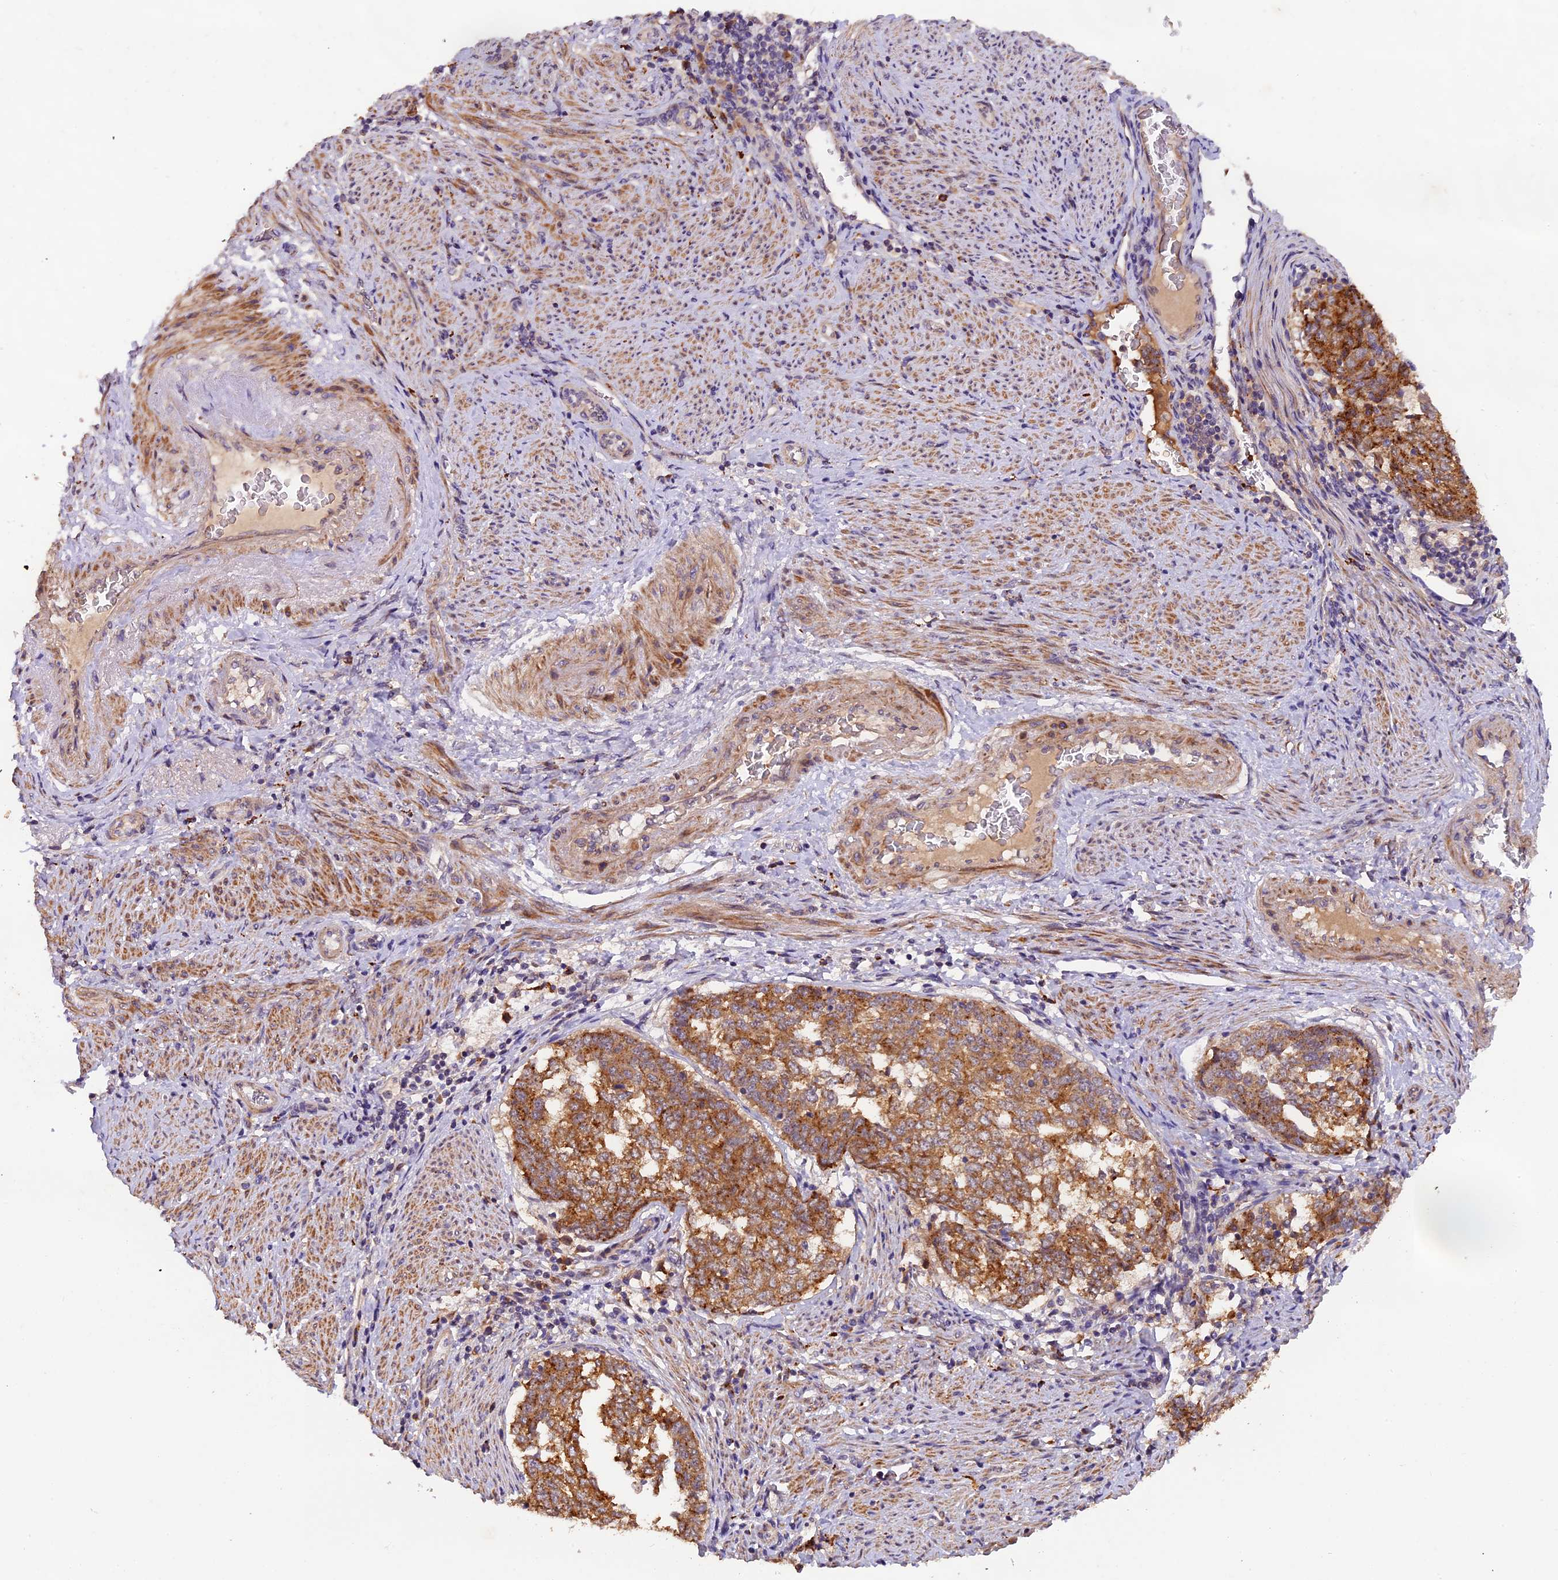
{"staining": {"intensity": "moderate", "quantity": ">75%", "location": "cytoplasmic/membranous"}, "tissue": "endometrial cancer", "cell_type": "Tumor cells", "image_type": "cancer", "snomed": [{"axis": "morphology", "description": "Adenocarcinoma, NOS"}, {"axis": "topography", "description": "Endometrium"}], "caption": "DAB (3,3'-diaminobenzidine) immunohistochemical staining of human adenocarcinoma (endometrial) shows moderate cytoplasmic/membranous protein positivity in about >75% of tumor cells.", "gene": "COPE", "patient": {"sex": "female", "age": 80}}